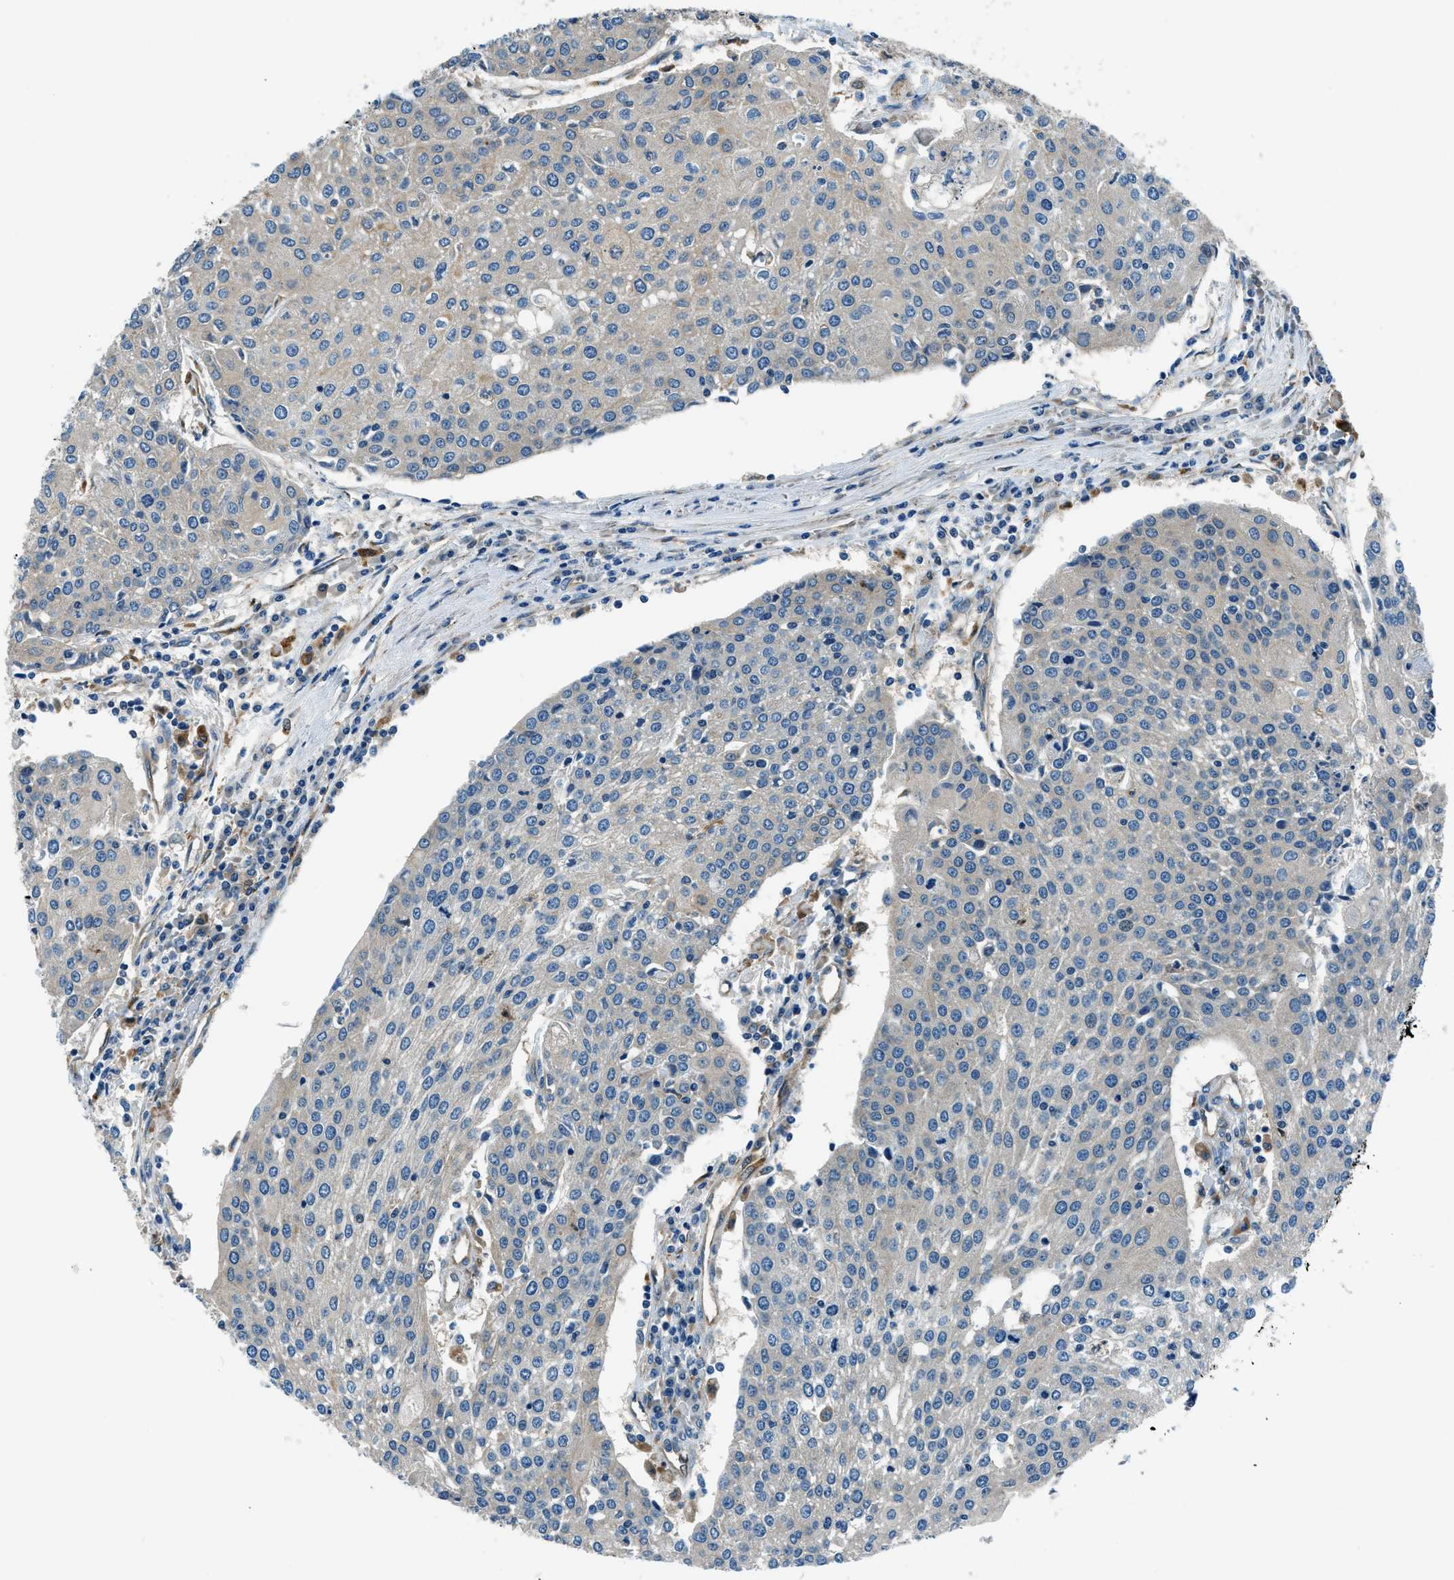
{"staining": {"intensity": "negative", "quantity": "none", "location": "none"}, "tissue": "urothelial cancer", "cell_type": "Tumor cells", "image_type": "cancer", "snomed": [{"axis": "morphology", "description": "Urothelial carcinoma, High grade"}, {"axis": "topography", "description": "Urinary bladder"}], "caption": "Immunohistochemical staining of human urothelial cancer shows no significant expression in tumor cells.", "gene": "SLC19A2", "patient": {"sex": "female", "age": 85}}